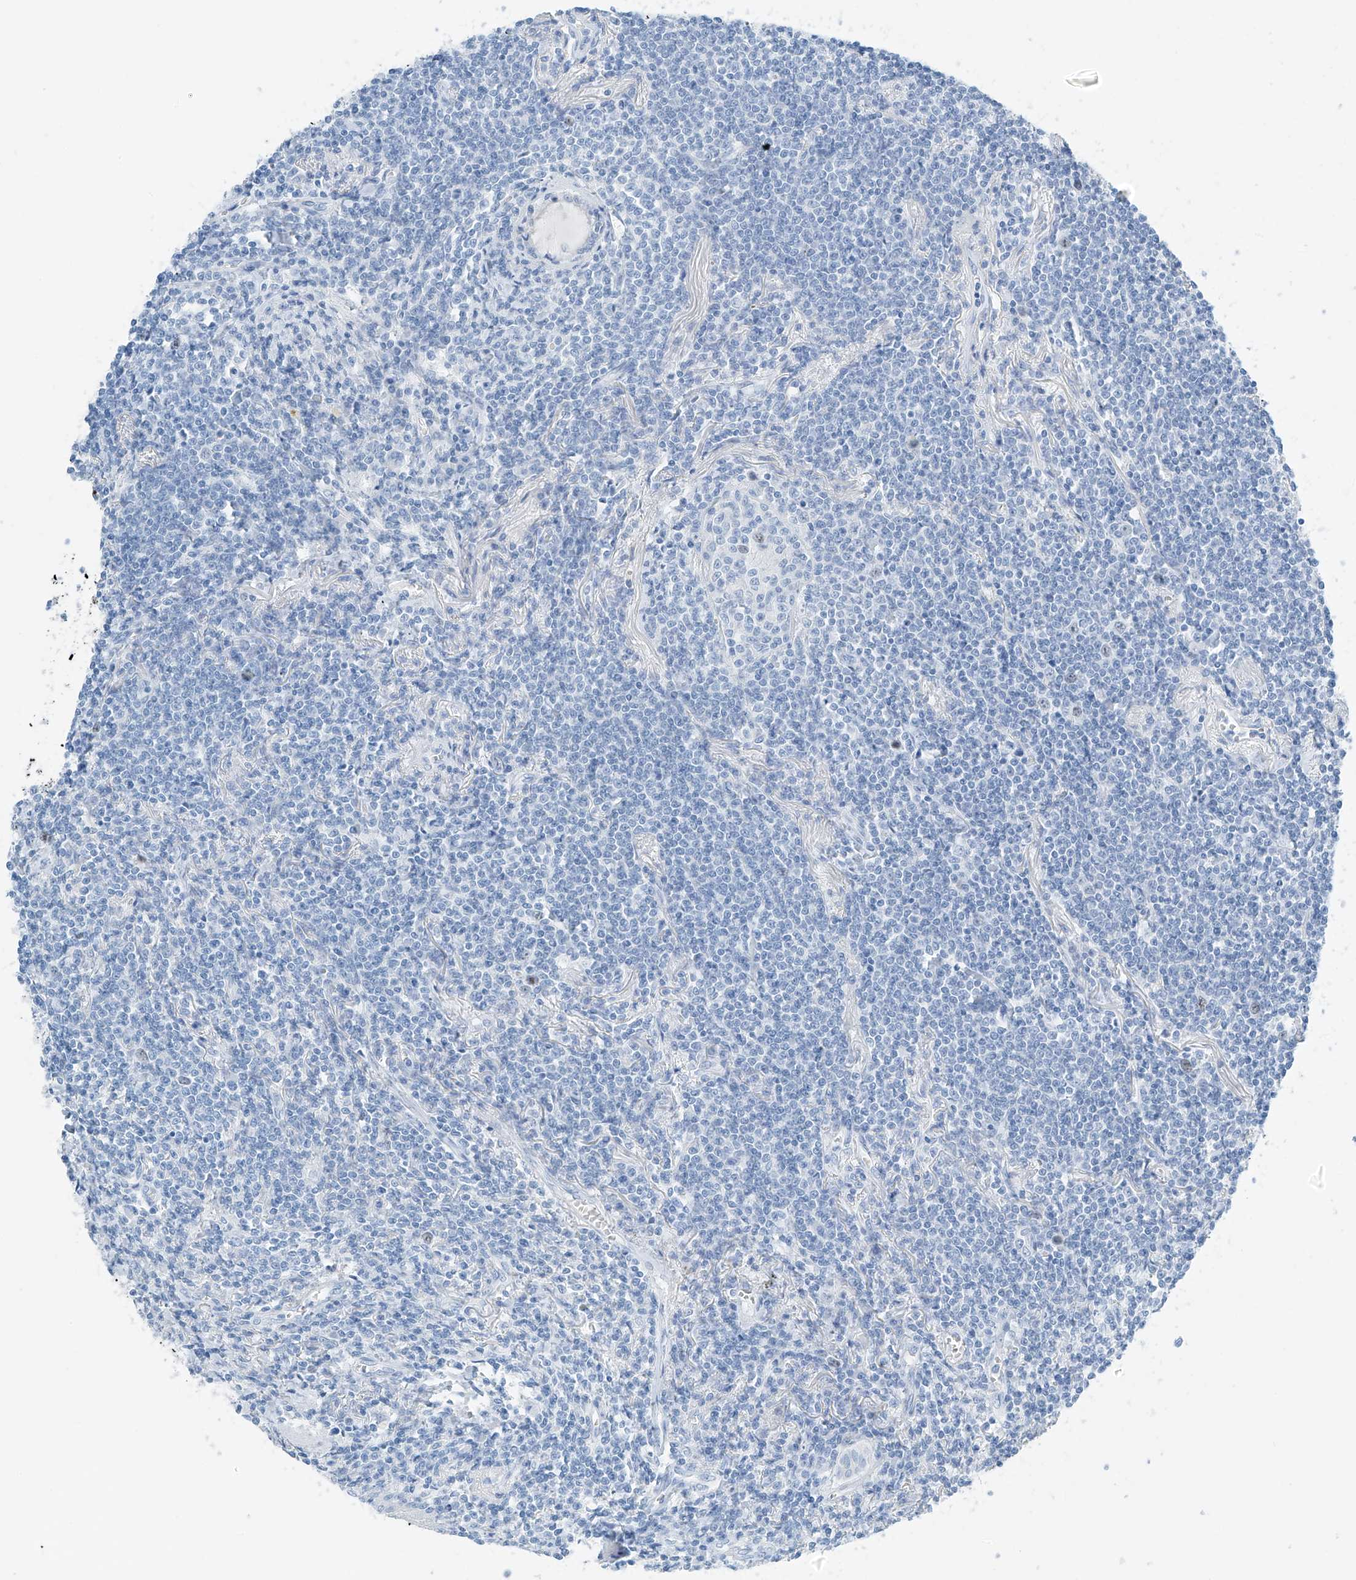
{"staining": {"intensity": "negative", "quantity": "none", "location": "none"}, "tissue": "lymphoma", "cell_type": "Tumor cells", "image_type": "cancer", "snomed": [{"axis": "morphology", "description": "Malignant lymphoma, non-Hodgkin's type, Low grade"}, {"axis": "topography", "description": "Lung"}], "caption": "Protein analysis of low-grade malignant lymphoma, non-Hodgkin's type shows no significant staining in tumor cells.", "gene": "SGO2", "patient": {"sex": "female", "age": 71}}